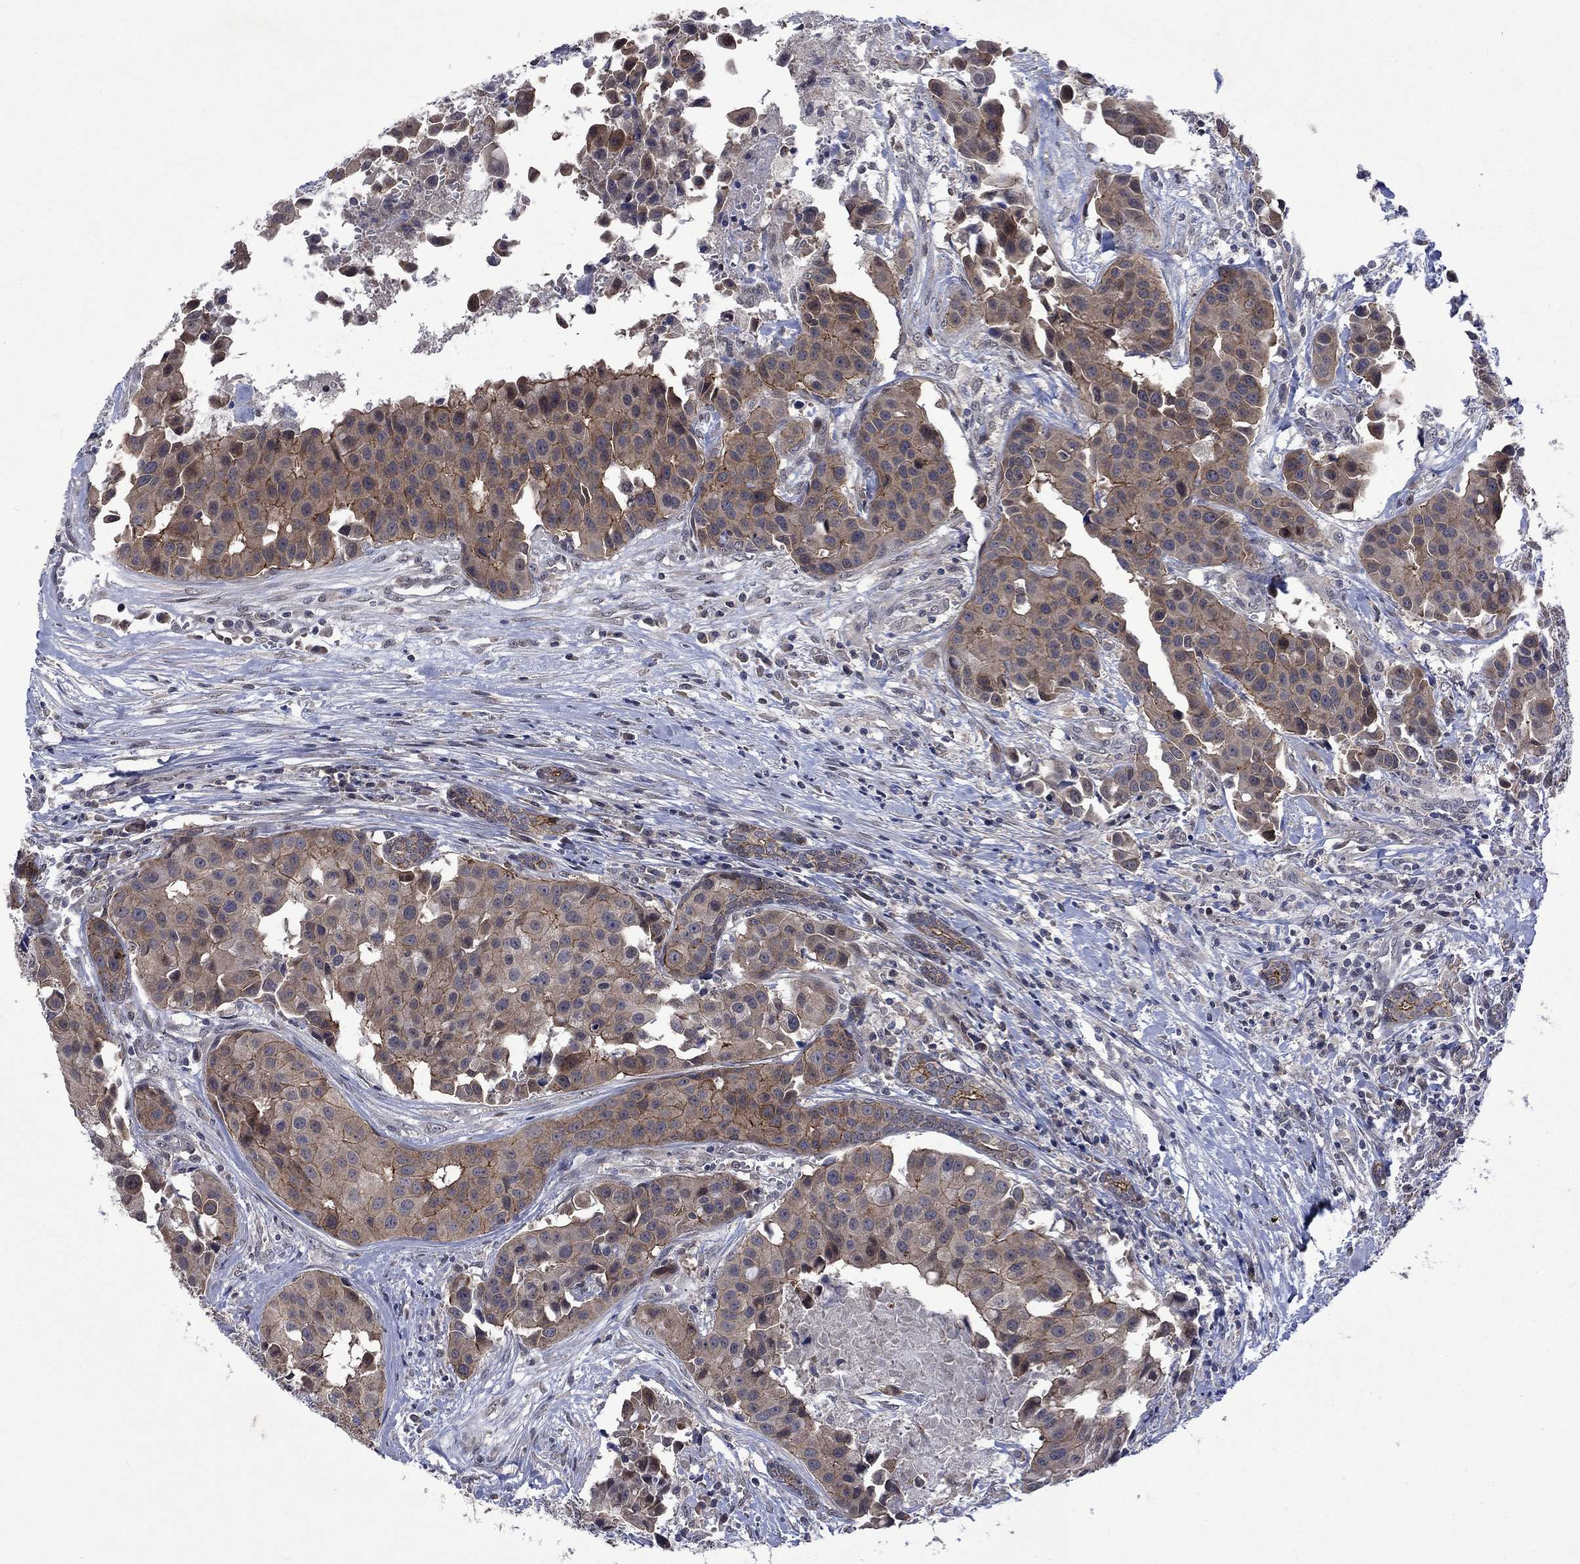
{"staining": {"intensity": "moderate", "quantity": "<25%", "location": "cytoplasmic/membranous"}, "tissue": "head and neck cancer", "cell_type": "Tumor cells", "image_type": "cancer", "snomed": [{"axis": "morphology", "description": "Adenocarcinoma, NOS"}, {"axis": "topography", "description": "Head-Neck"}], "caption": "Protein staining displays moderate cytoplasmic/membranous staining in approximately <25% of tumor cells in head and neck cancer.", "gene": "PPP1R9A", "patient": {"sex": "male", "age": 76}}